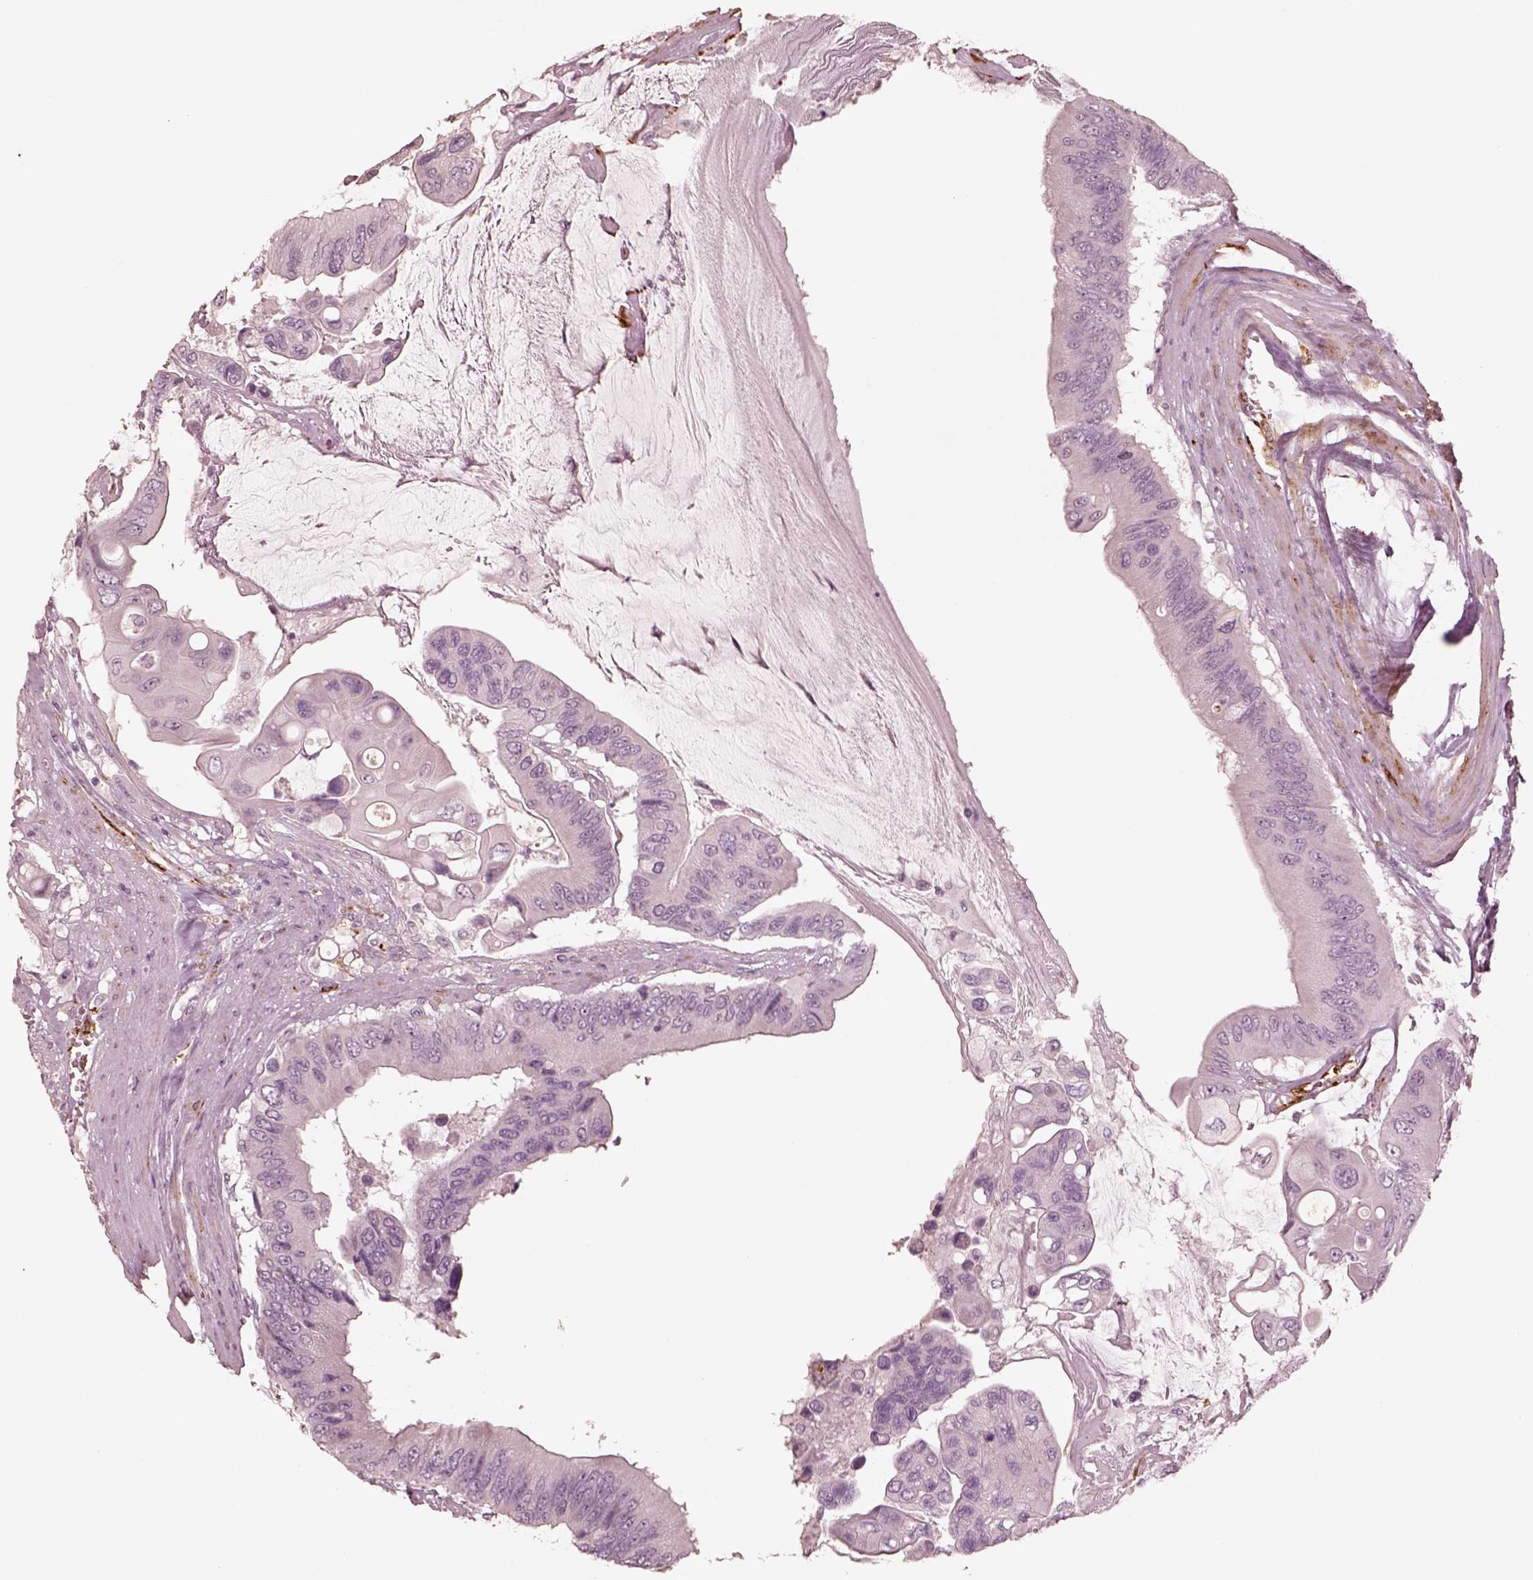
{"staining": {"intensity": "negative", "quantity": "none", "location": "none"}, "tissue": "colorectal cancer", "cell_type": "Tumor cells", "image_type": "cancer", "snomed": [{"axis": "morphology", "description": "Adenocarcinoma, NOS"}, {"axis": "topography", "description": "Rectum"}], "caption": "The immunohistochemistry (IHC) micrograph has no significant staining in tumor cells of colorectal cancer (adenocarcinoma) tissue. (Brightfield microscopy of DAB IHC at high magnification).", "gene": "DNAAF9", "patient": {"sex": "male", "age": 63}}